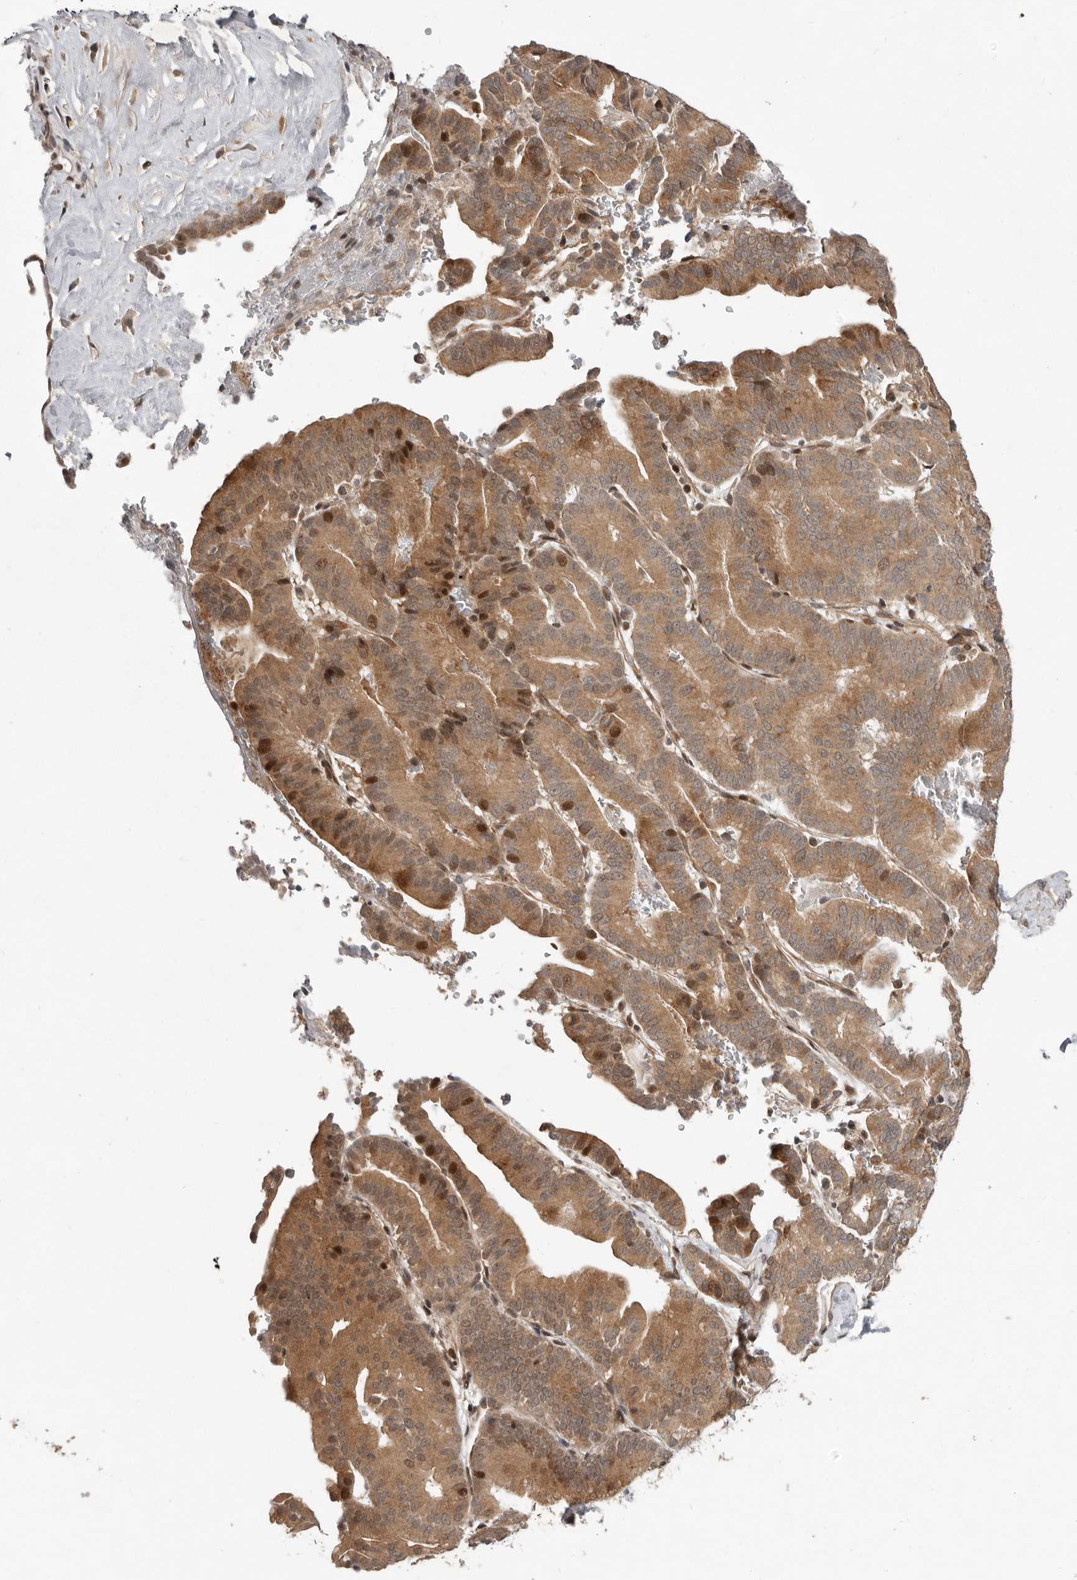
{"staining": {"intensity": "moderate", "quantity": ">75%", "location": "cytoplasmic/membranous,nuclear"}, "tissue": "liver cancer", "cell_type": "Tumor cells", "image_type": "cancer", "snomed": [{"axis": "morphology", "description": "Cholangiocarcinoma"}, {"axis": "topography", "description": "Liver"}], "caption": "A high-resolution photomicrograph shows IHC staining of cholangiocarcinoma (liver), which shows moderate cytoplasmic/membranous and nuclear positivity in about >75% of tumor cells.", "gene": "RABIF", "patient": {"sex": "female", "age": 75}}